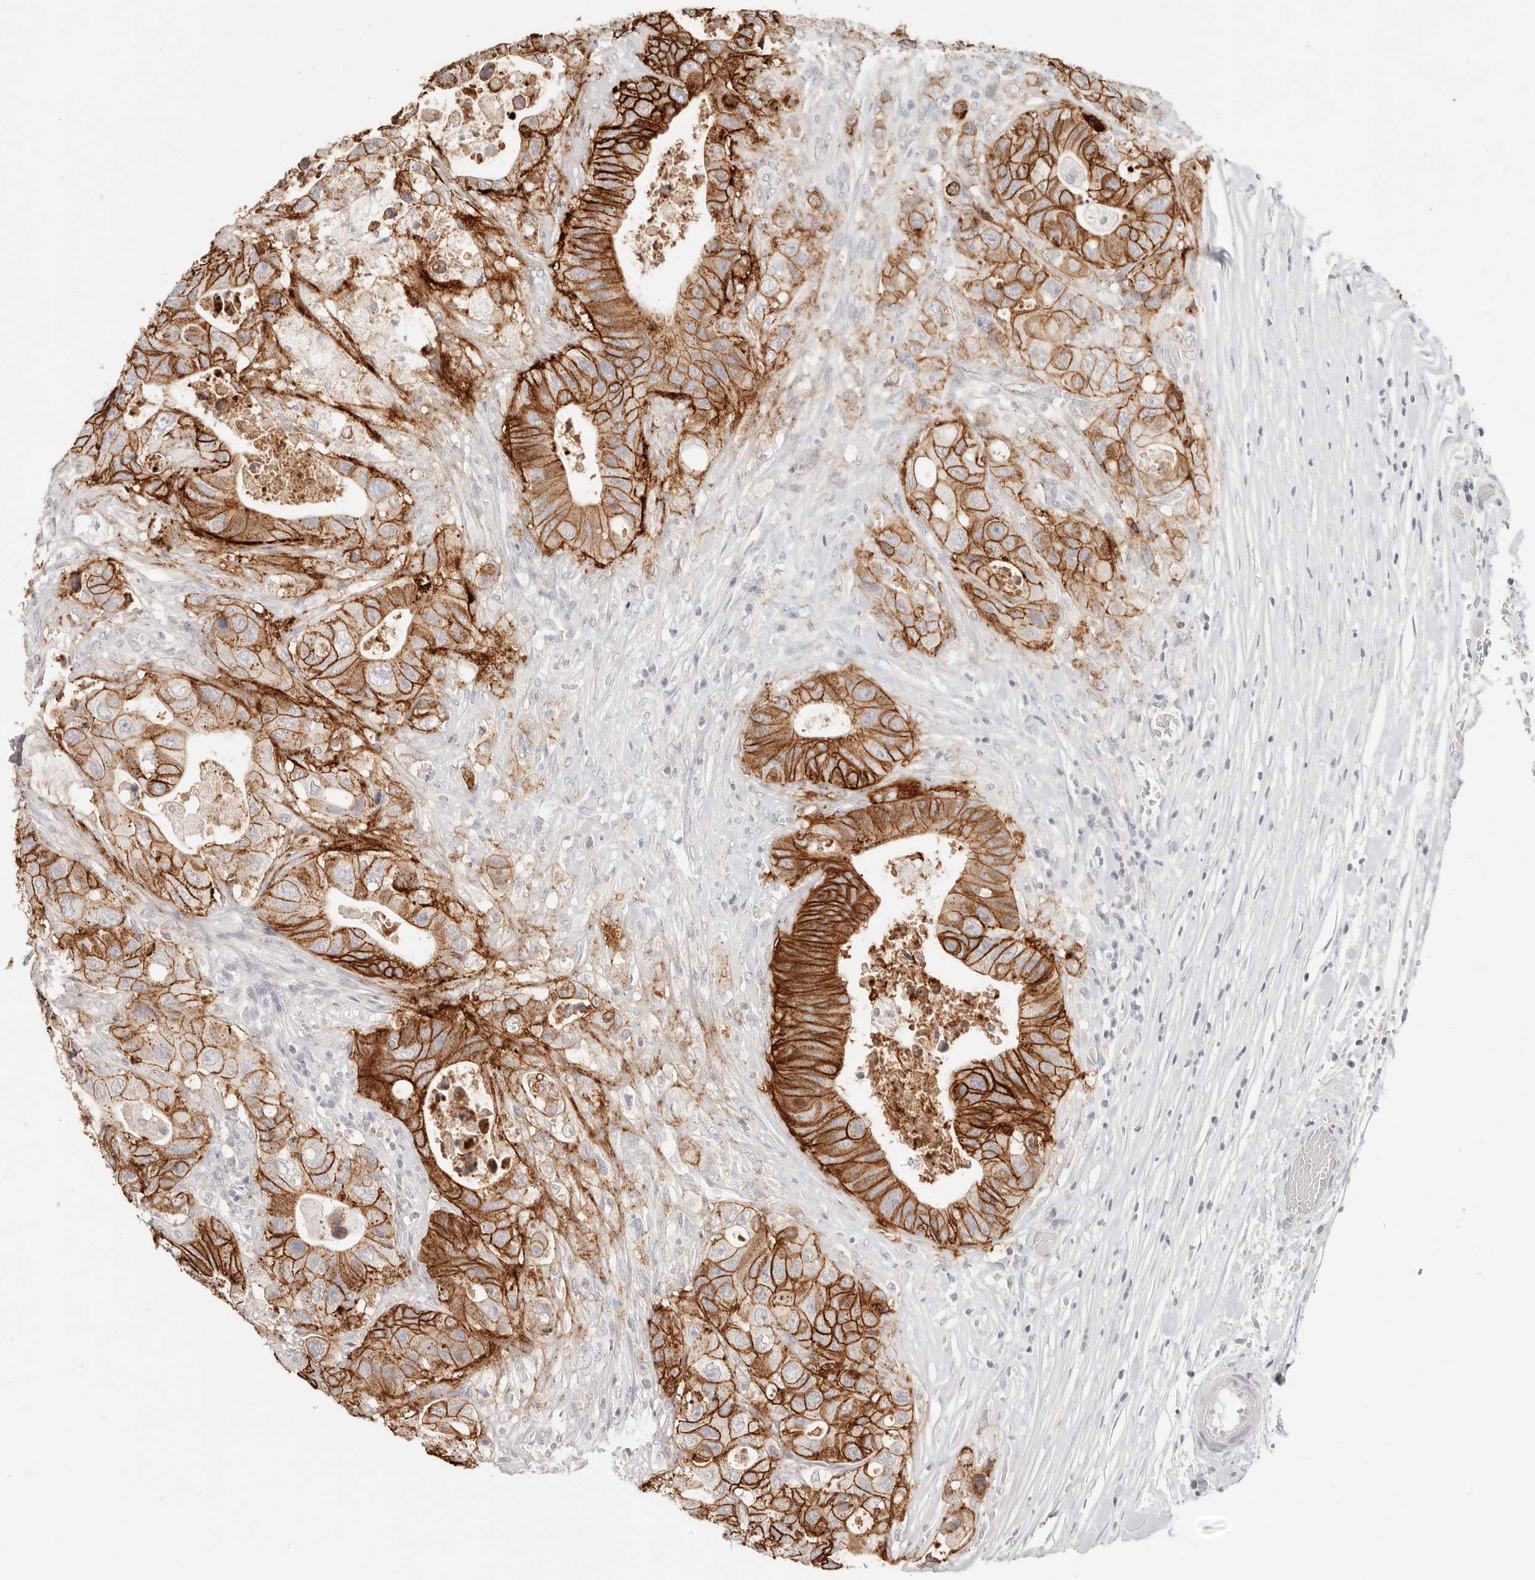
{"staining": {"intensity": "strong", "quantity": ">75%", "location": "cytoplasmic/membranous"}, "tissue": "colorectal cancer", "cell_type": "Tumor cells", "image_type": "cancer", "snomed": [{"axis": "morphology", "description": "Adenocarcinoma, NOS"}, {"axis": "topography", "description": "Colon"}], "caption": "A high-resolution micrograph shows immunohistochemistry (IHC) staining of colorectal adenocarcinoma, which displays strong cytoplasmic/membranous positivity in about >75% of tumor cells.", "gene": "EPCAM", "patient": {"sex": "female", "age": 46}}